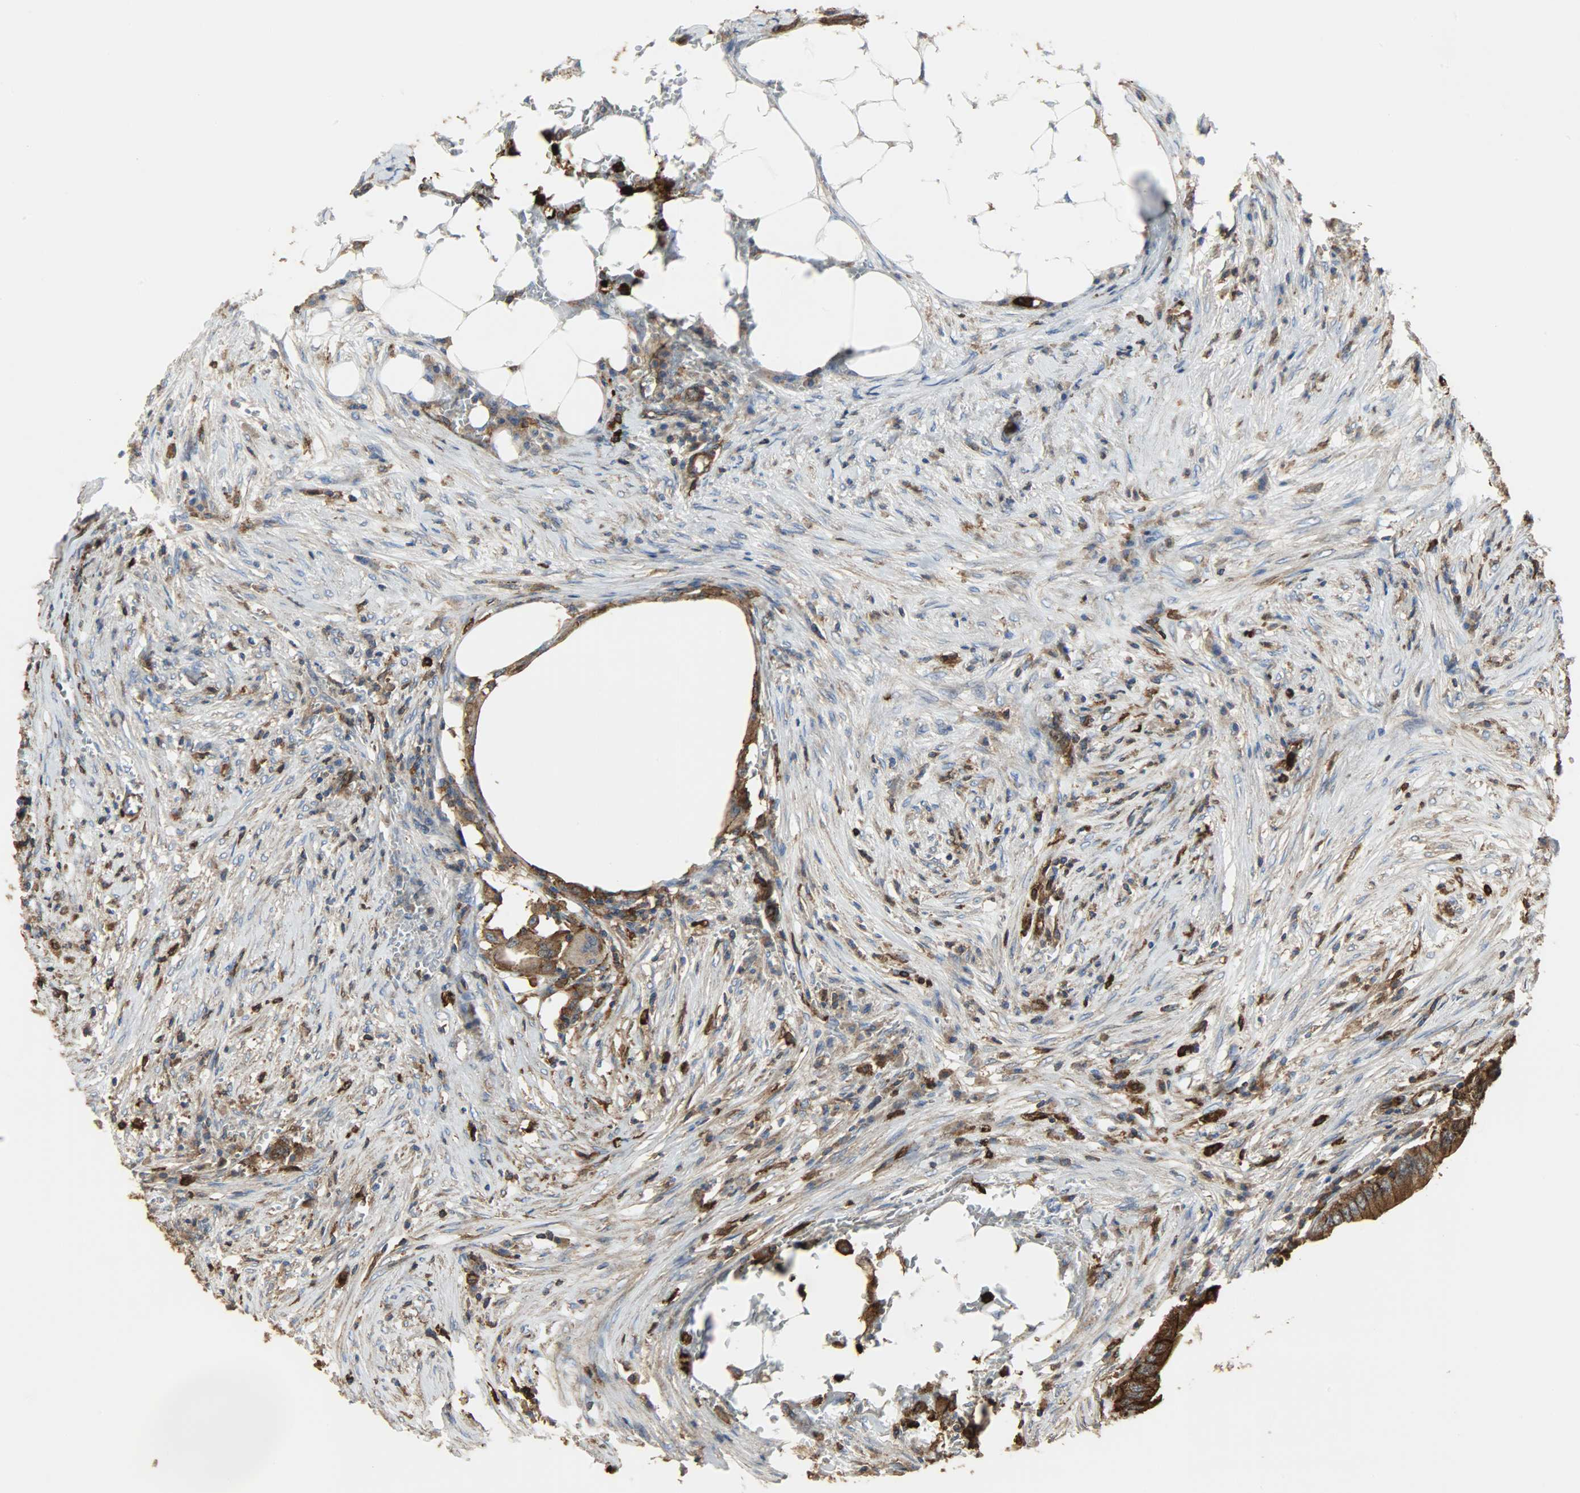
{"staining": {"intensity": "strong", "quantity": ">75%", "location": "cytoplasmic/membranous"}, "tissue": "colorectal cancer", "cell_type": "Tumor cells", "image_type": "cancer", "snomed": [{"axis": "morphology", "description": "Adenocarcinoma, NOS"}, {"axis": "topography", "description": "Colon"}], "caption": "This micrograph exhibits colorectal cancer (adenocarcinoma) stained with immunohistochemistry to label a protein in brown. The cytoplasmic/membranous of tumor cells show strong positivity for the protein. Nuclei are counter-stained blue.", "gene": "VASP", "patient": {"sex": "male", "age": 71}}